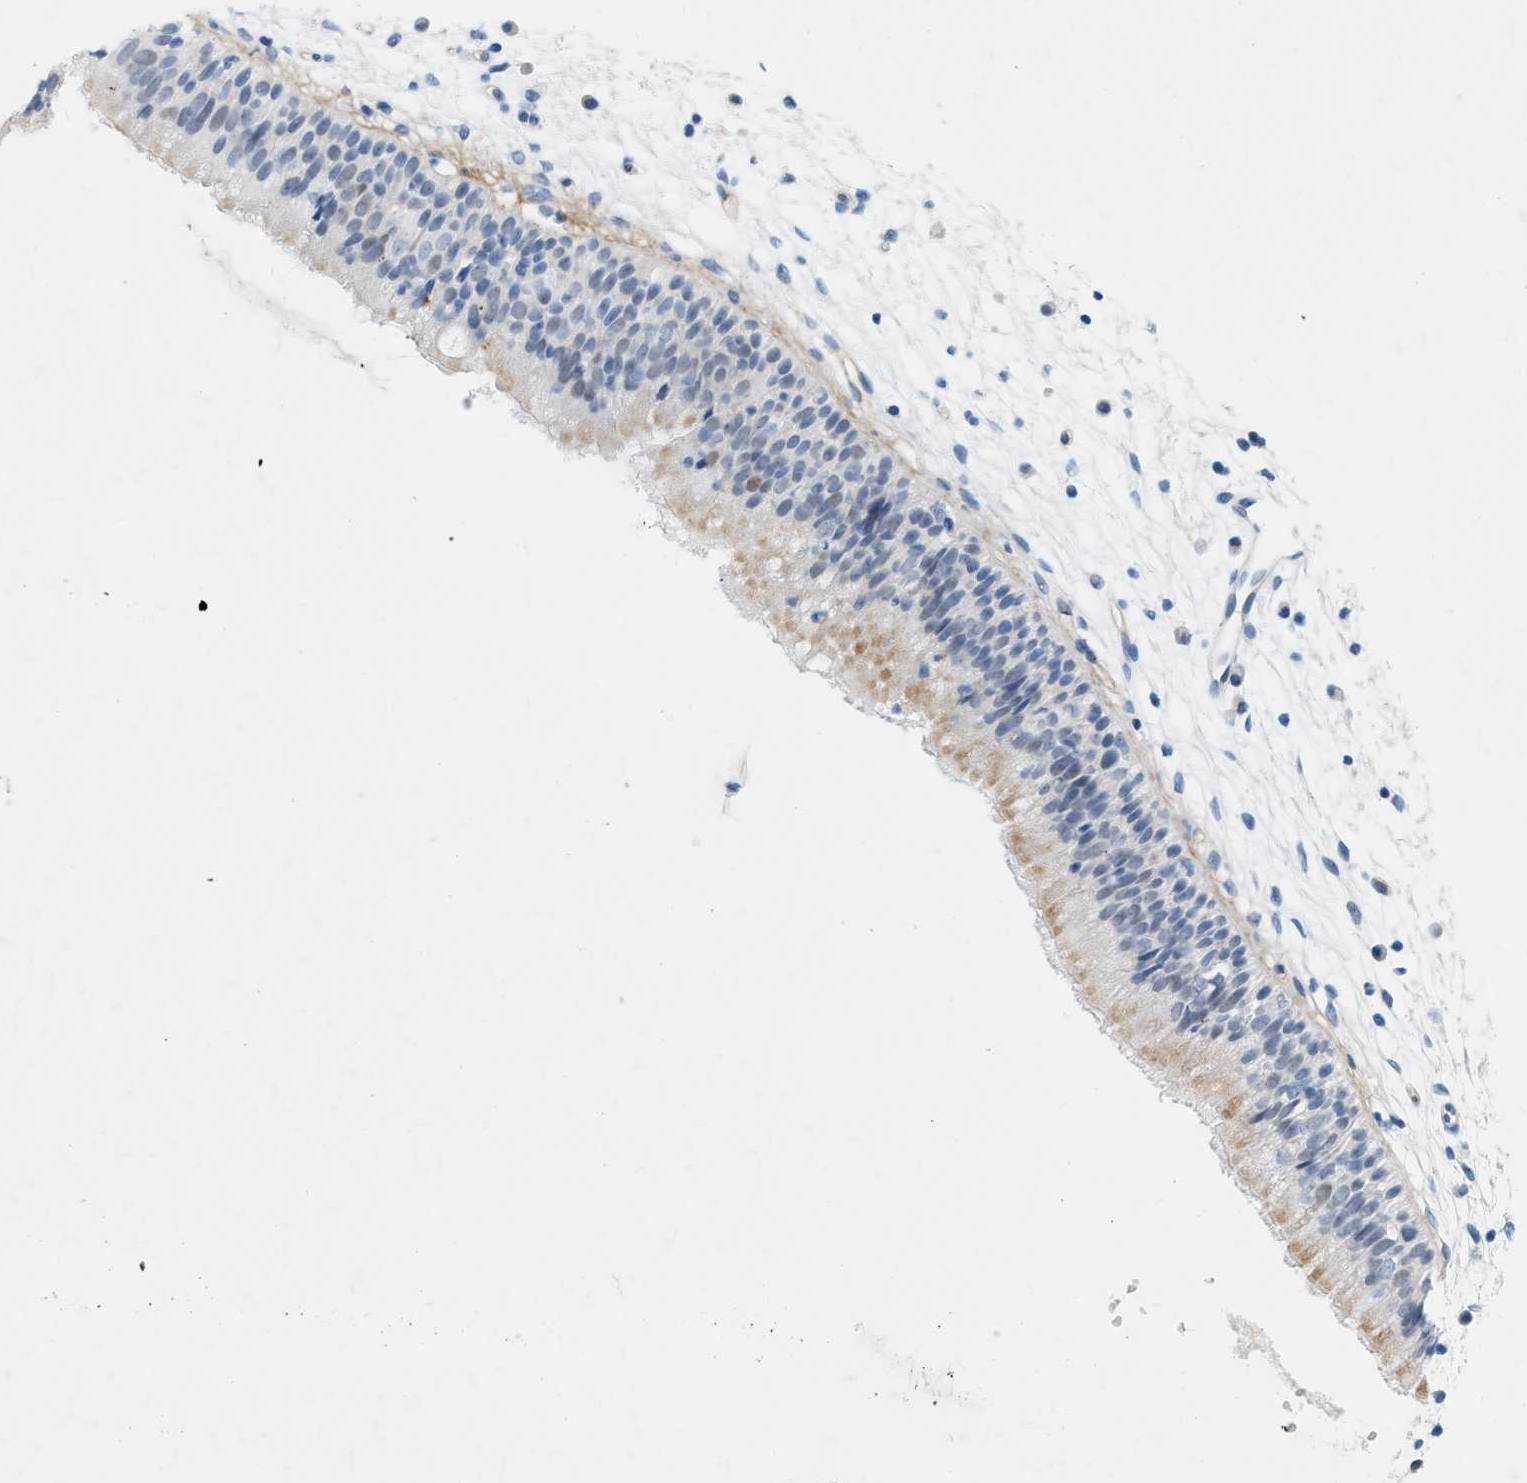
{"staining": {"intensity": "weak", "quantity": ">75%", "location": "cytoplasmic/membranous"}, "tissue": "nasopharynx", "cell_type": "Respiratory epithelial cells", "image_type": "normal", "snomed": [{"axis": "morphology", "description": "Normal tissue, NOS"}, {"axis": "topography", "description": "Nasopharynx"}], "caption": "Weak cytoplasmic/membranous positivity is present in about >75% of respiratory epithelial cells in normal nasopharynx. (DAB IHC with brightfield microscopy, high magnification).", "gene": "HLTF", "patient": {"sex": "male", "age": 21}}